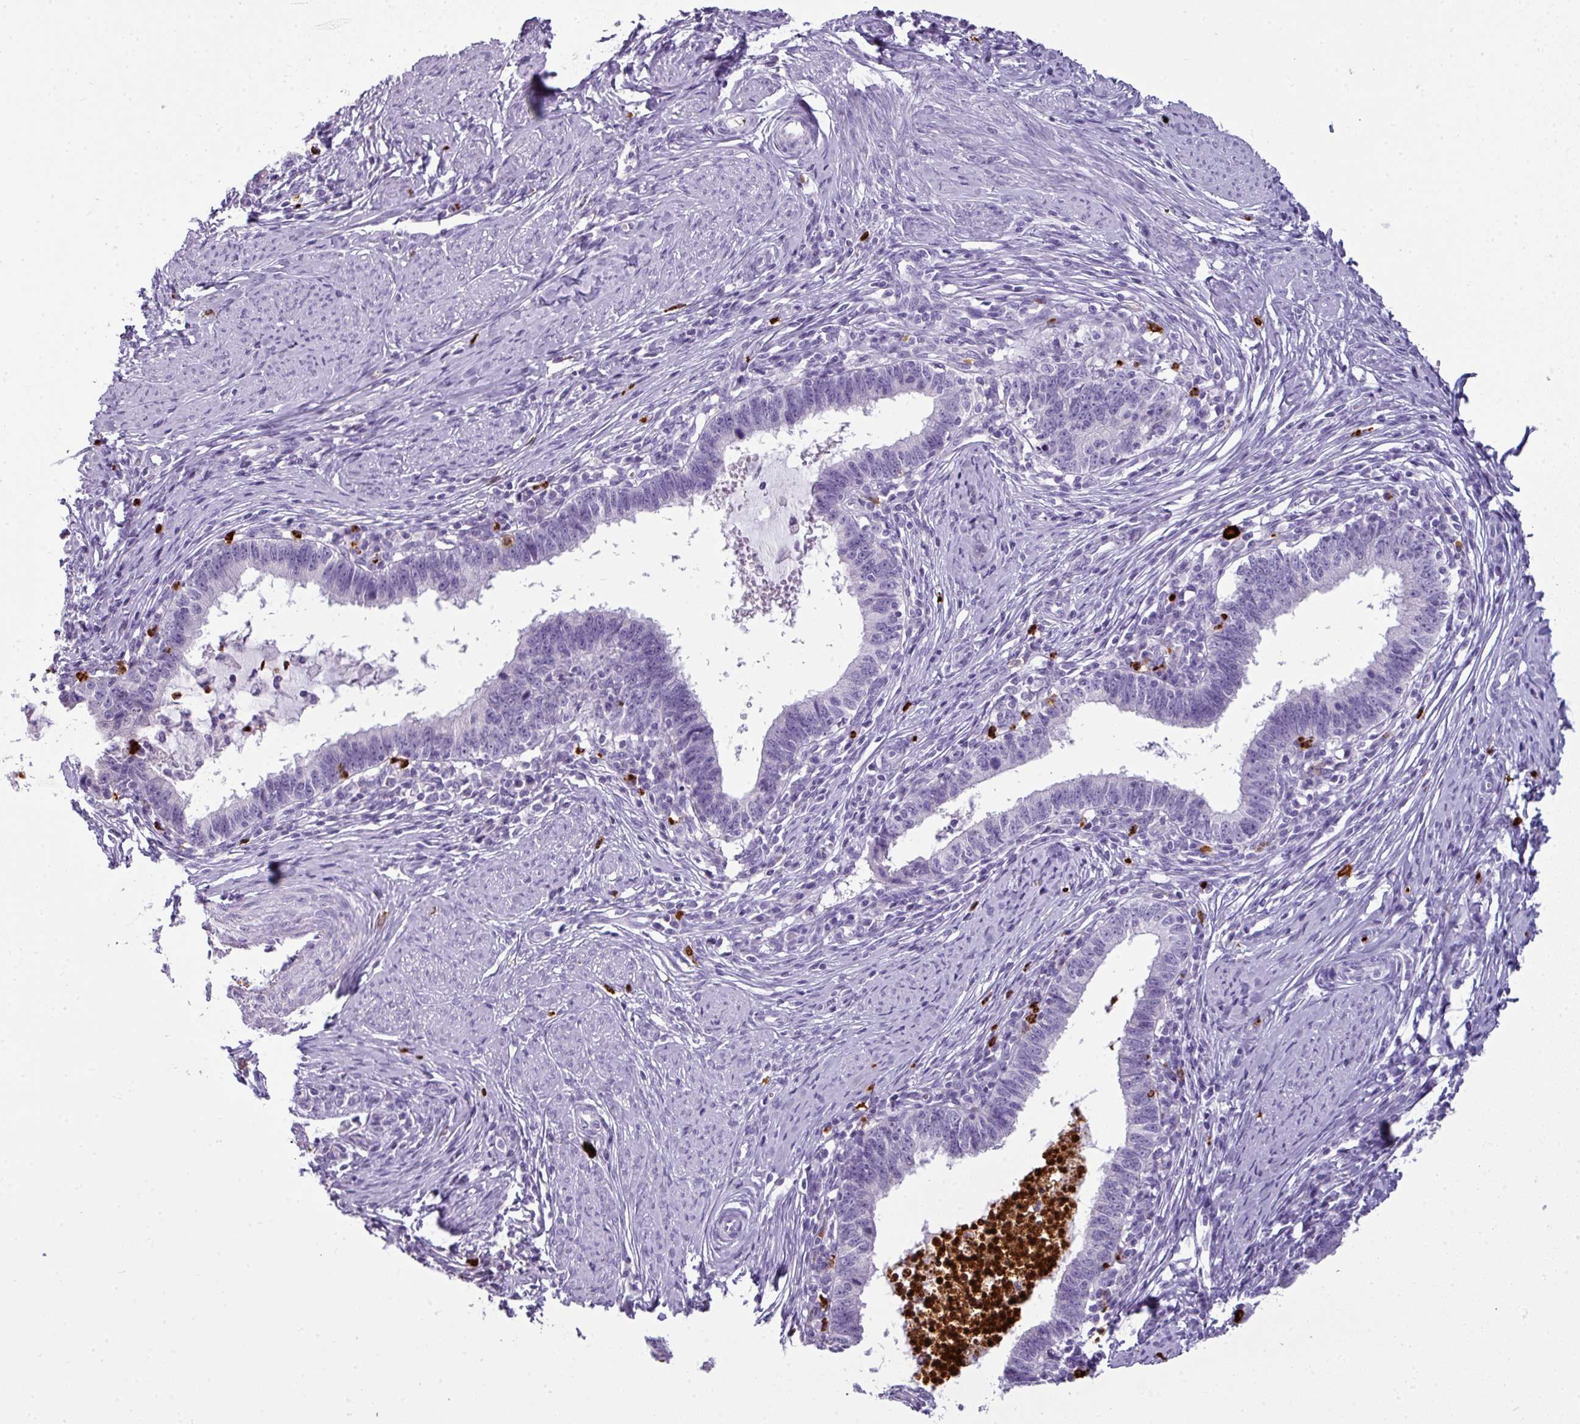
{"staining": {"intensity": "negative", "quantity": "none", "location": "none"}, "tissue": "cervical cancer", "cell_type": "Tumor cells", "image_type": "cancer", "snomed": [{"axis": "morphology", "description": "Adenocarcinoma, NOS"}, {"axis": "topography", "description": "Cervix"}], "caption": "IHC histopathology image of human adenocarcinoma (cervical) stained for a protein (brown), which exhibits no positivity in tumor cells. (Immunohistochemistry, brightfield microscopy, high magnification).", "gene": "CTSG", "patient": {"sex": "female", "age": 36}}